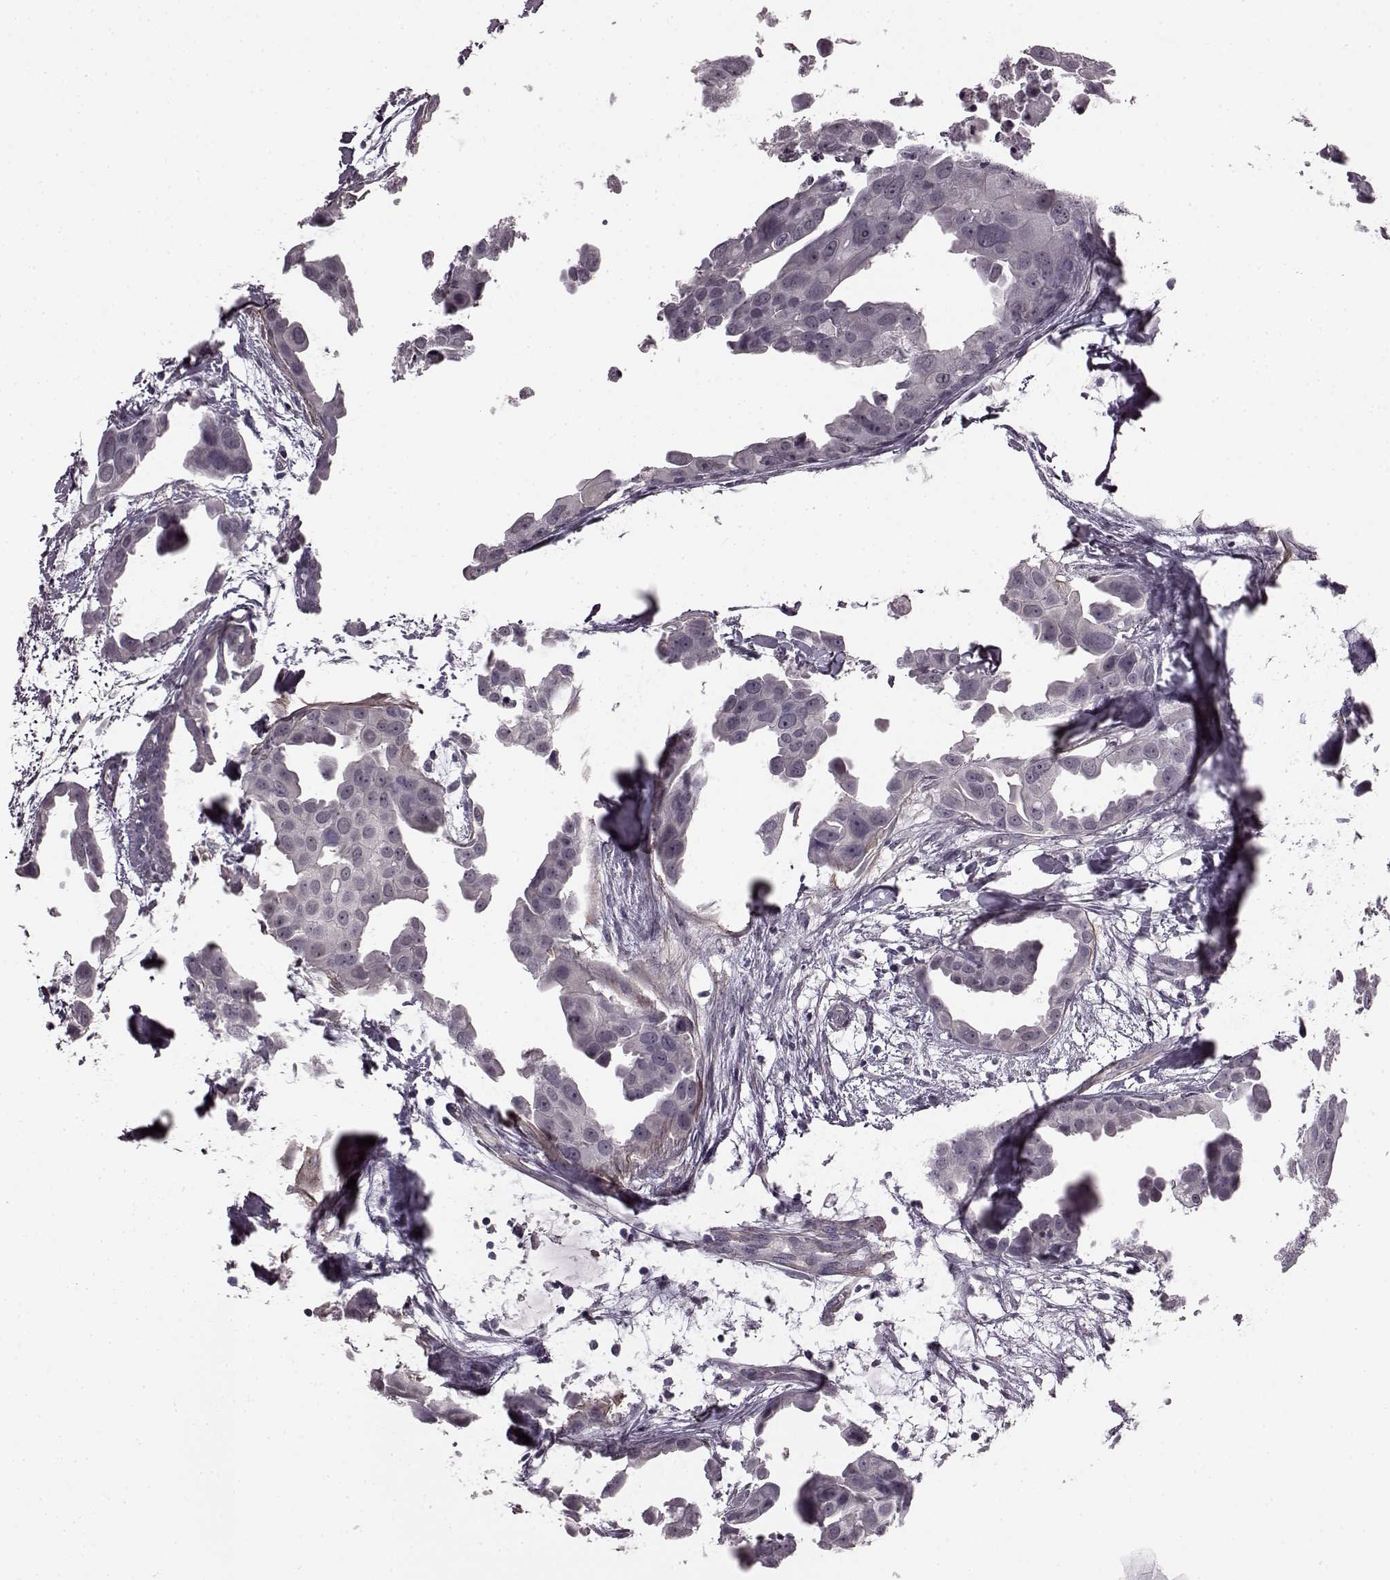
{"staining": {"intensity": "negative", "quantity": "none", "location": "none"}, "tissue": "breast cancer", "cell_type": "Tumor cells", "image_type": "cancer", "snomed": [{"axis": "morphology", "description": "Duct carcinoma"}, {"axis": "topography", "description": "Breast"}], "caption": "Micrograph shows no significant protein positivity in tumor cells of breast cancer (infiltrating ductal carcinoma).", "gene": "SLCO3A1", "patient": {"sex": "female", "age": 38}}